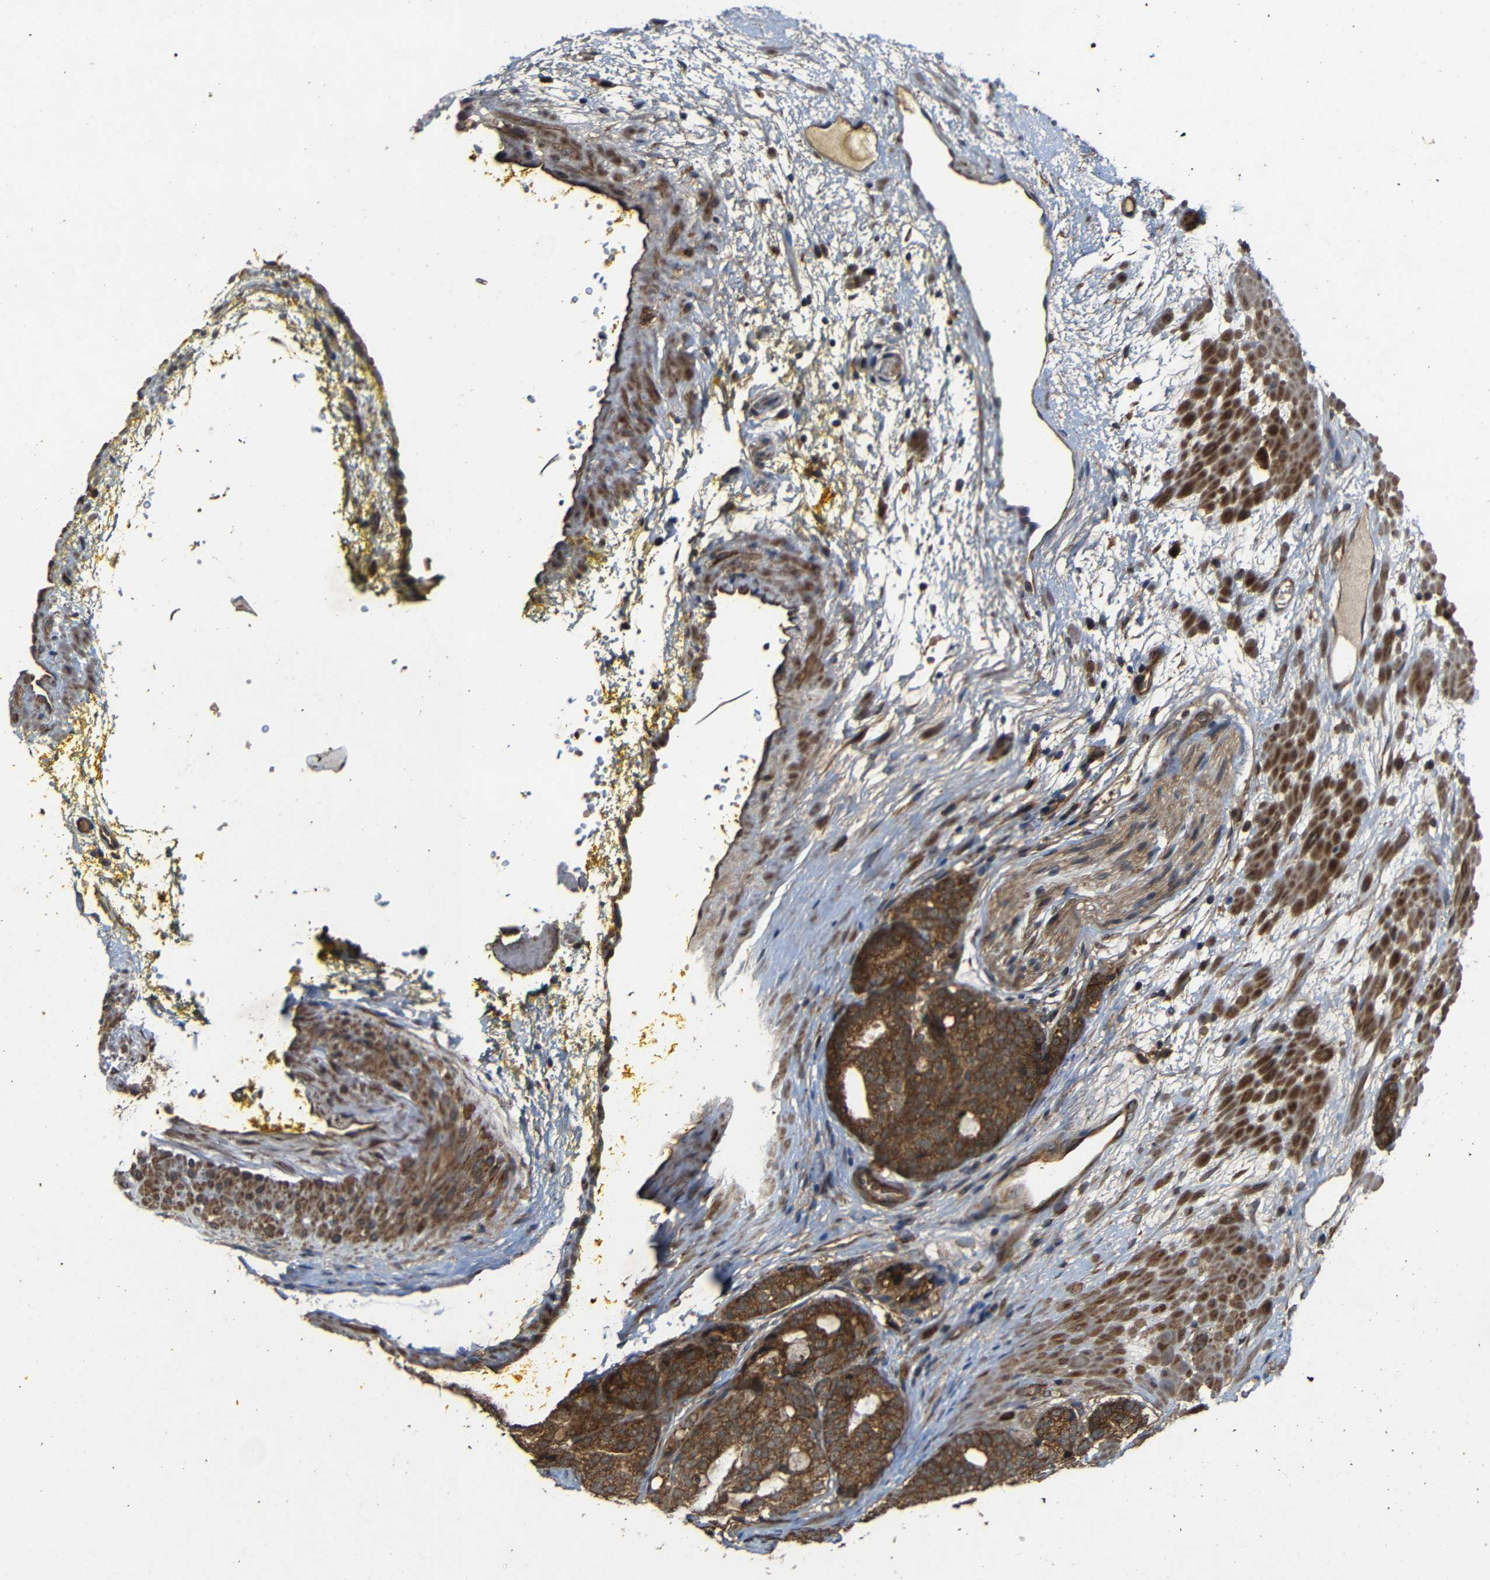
{"staining": {"intensity": "strong", "quantity": ">75%", "location": "cytoplasmic/membranous"}, "tissue": "prostate cancer", "cell_type": "Tumor cells", "image_type": "cancer", "snomed": [{"axis": "morphology", "description": "Adenocarcinoma, High grade"}, {"axis": "topography", "description": "Prostate"}], "caption": "Immunohistochemistry (IHC) staining of prostate high-grade adenocarcinoma, which reveals high levels of strong cytoplasmic/membranous expression in approximately >75% of tumor cells indicating strong cytoplasmic/membranous protein positivity. The staining was performed using DAB (3,3'-diaminobenzidine) (brown) for protein detection and nuclei were counterstained in hematoxylin (blue).", "gene": "C1GALT1", "patient": {"sex": "male", "age": 61}}